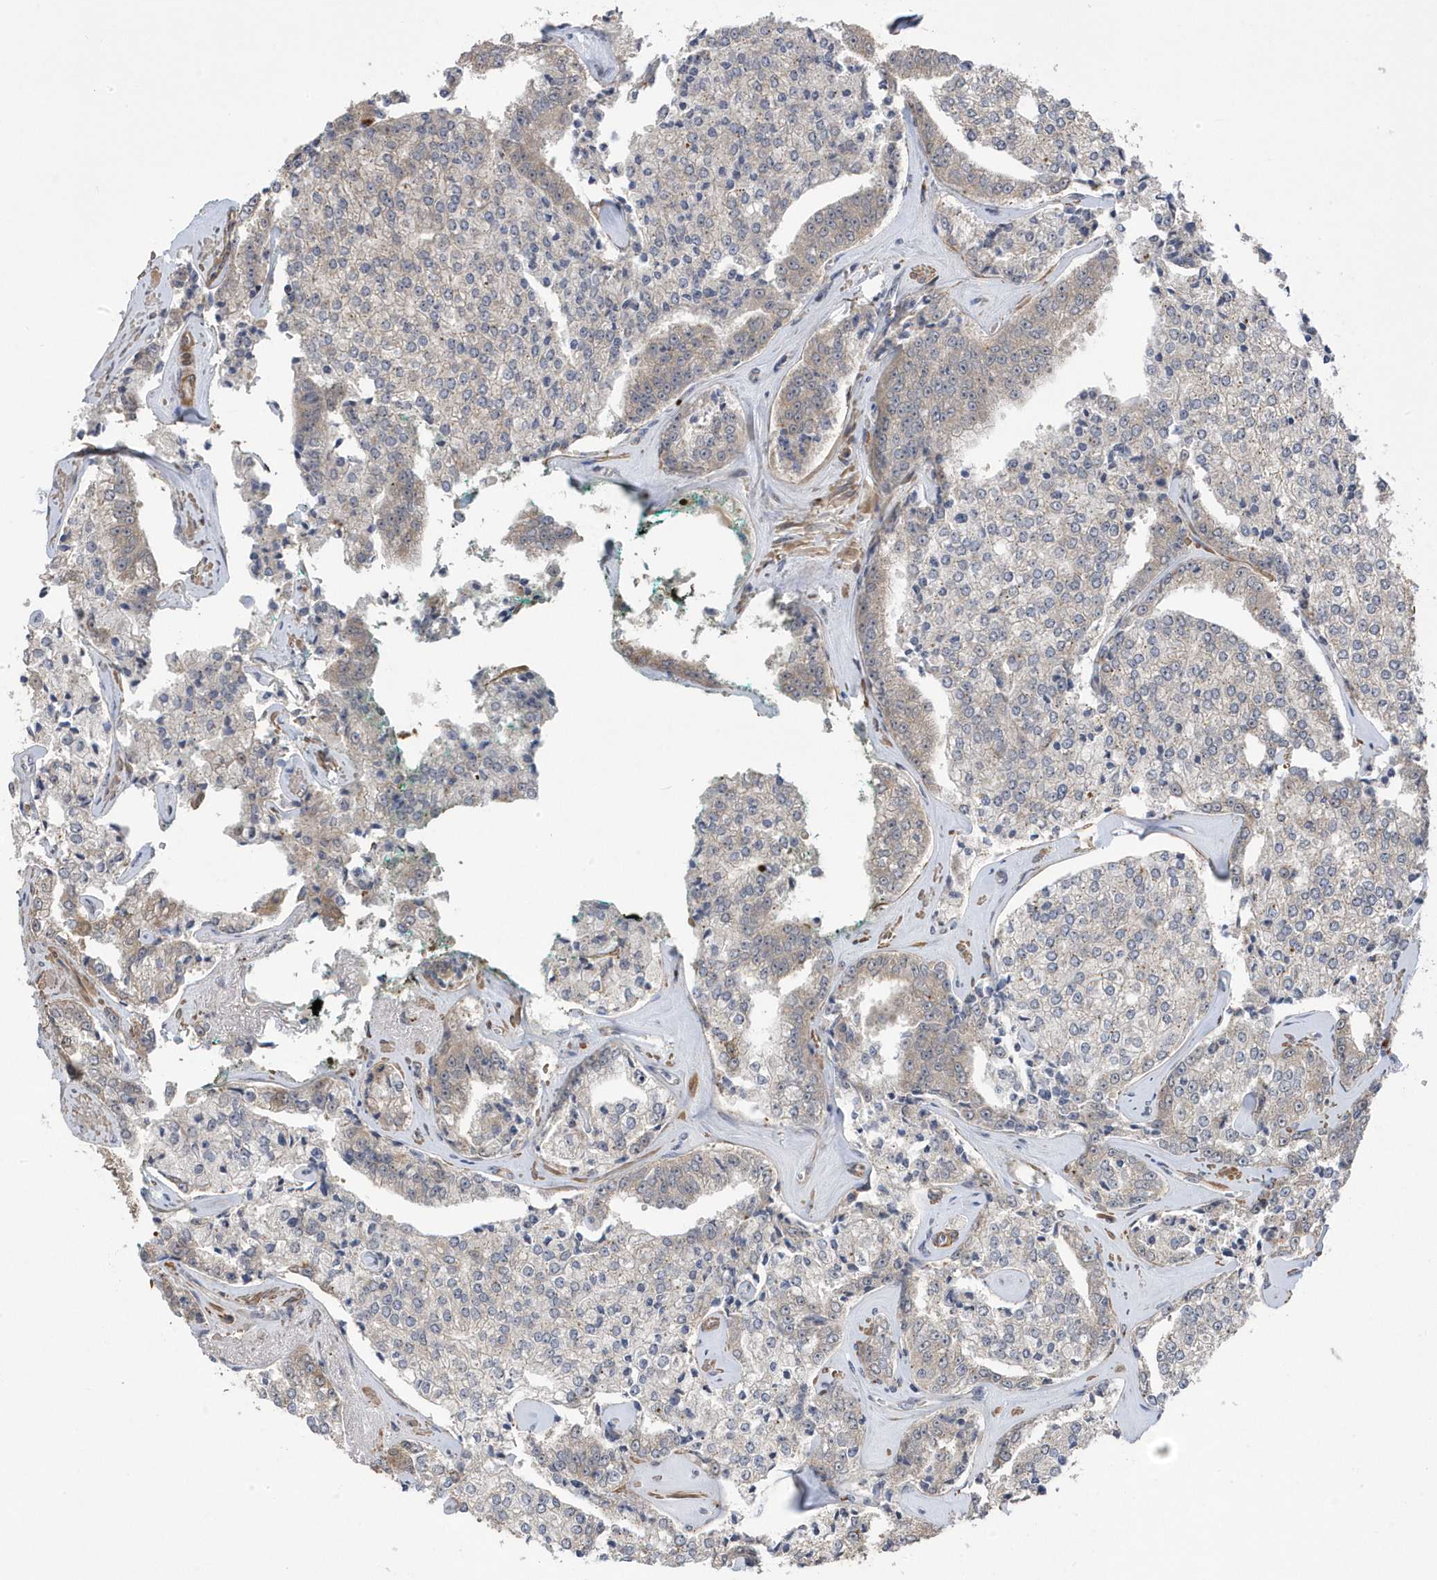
{"staining": {"intensity": "weak", "quantity": "<25%", "location": "cytoplasmic/membranous"}, "tissue": "prostate cancer", "cell_type": "Tumor cells", "image_type": "cancer", "snomed": [{"axis": "morphology", "description": "Adenocarcinoma, High grade"}, {"axis": "topography", "description": "Prostate"}], "caption": "Tumor cells show no significant protein staining in prostate high-grade adenocarcinoma.", "gene": "GTPBP6", "patient": {"sex": "male", "age": 71}}